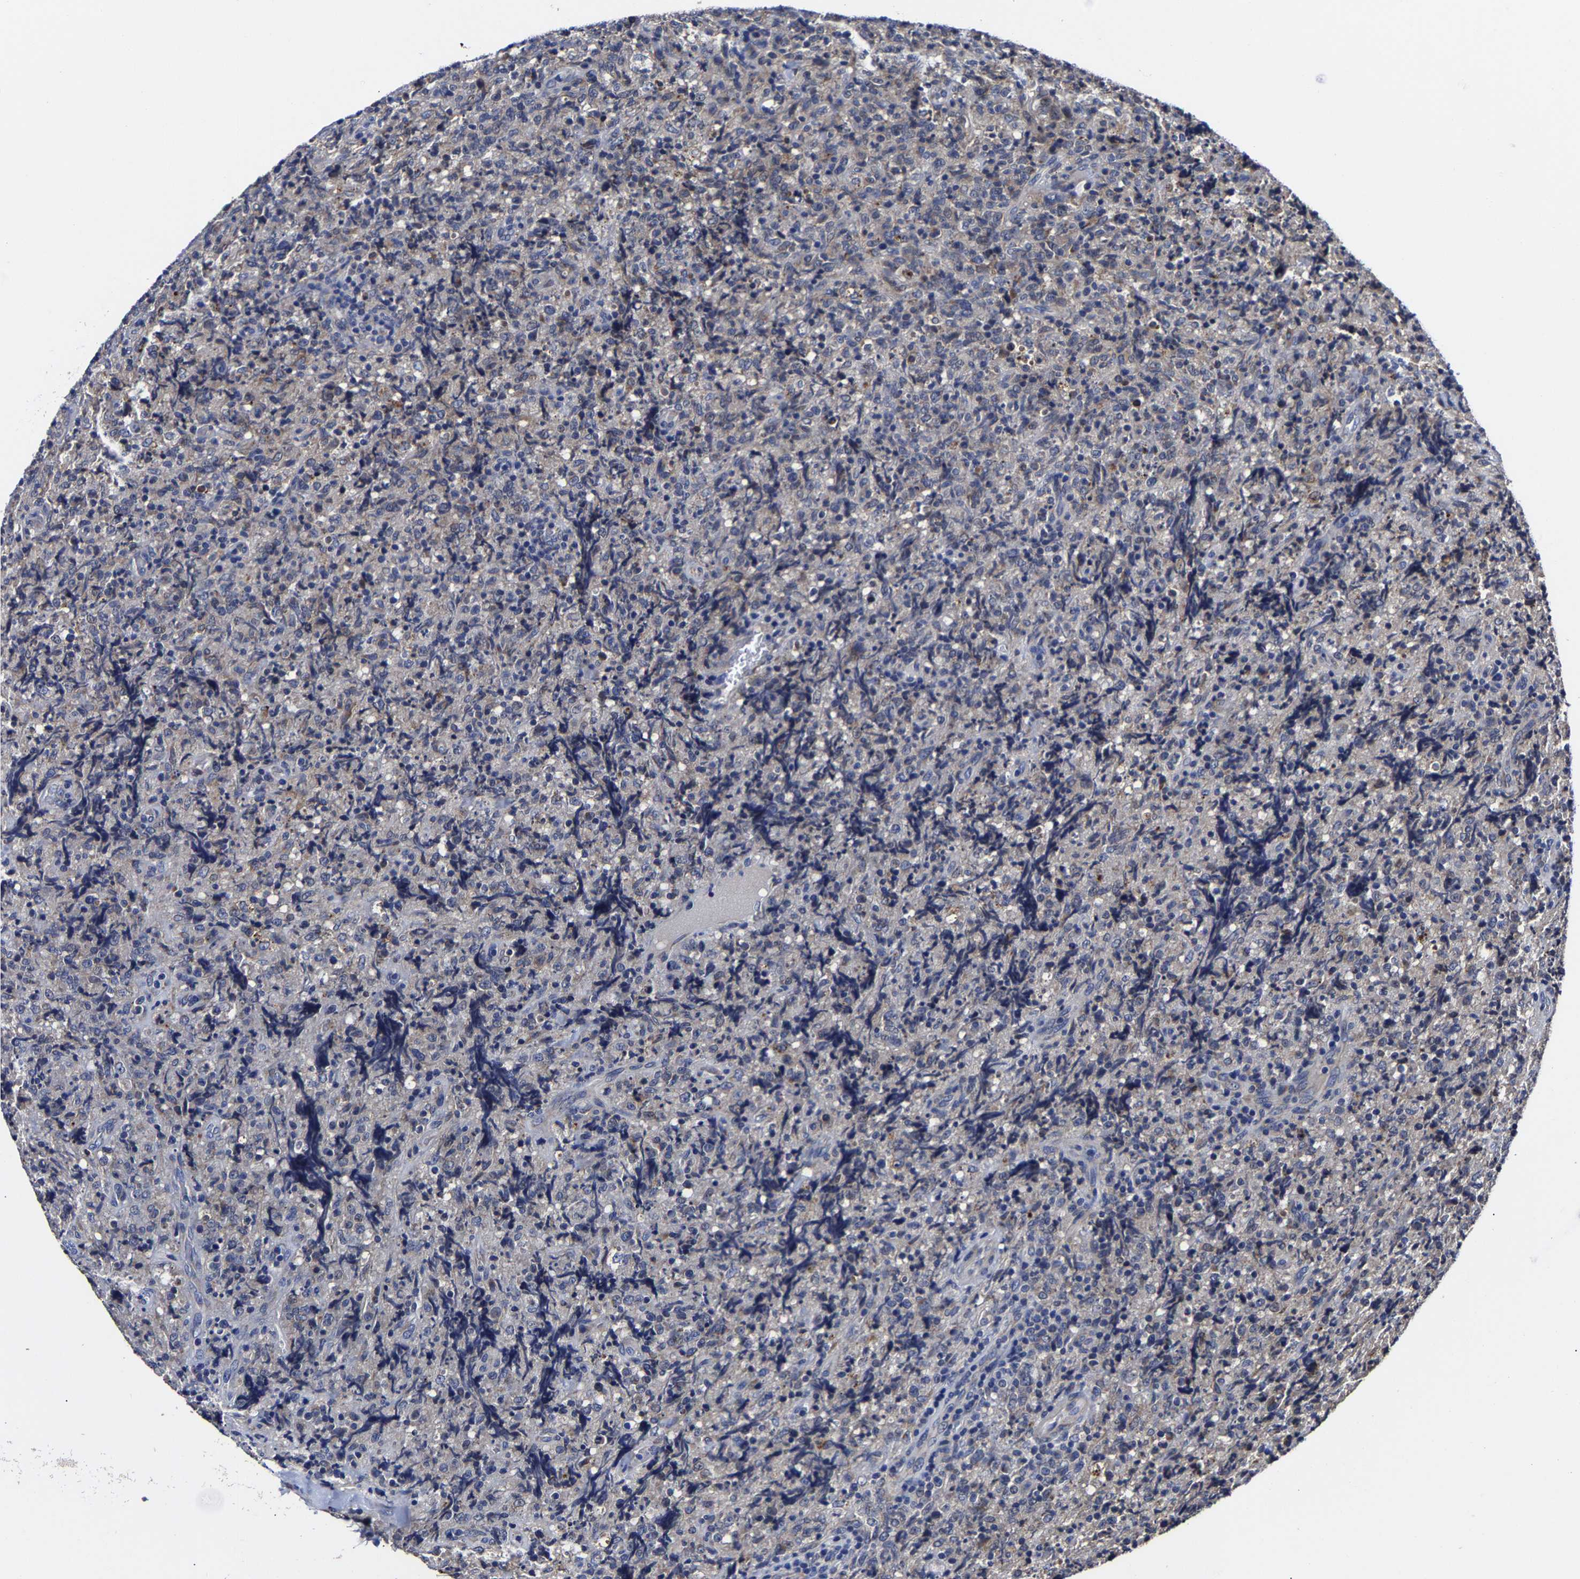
{"staining": {"intensity": "negative", "quantity": "none", "location": "none"}, "tissue": "lymphoma", "cell_type": "Tumor cells", "image_type": "cancer", "snomed": [{"axis": "morphology", "description": "Malignant lymphoma, non-Hodgkin's type, High grade"}, {"axis": "topography", "description": "Tonsil"}], "caption": "A photomicrograph of human high-grade malignant lymphoma, non-Hodgkin's type is negative for staining in tumor cells.", "gene": "AASS", "patient": {"sex": "female", "age": 36}}